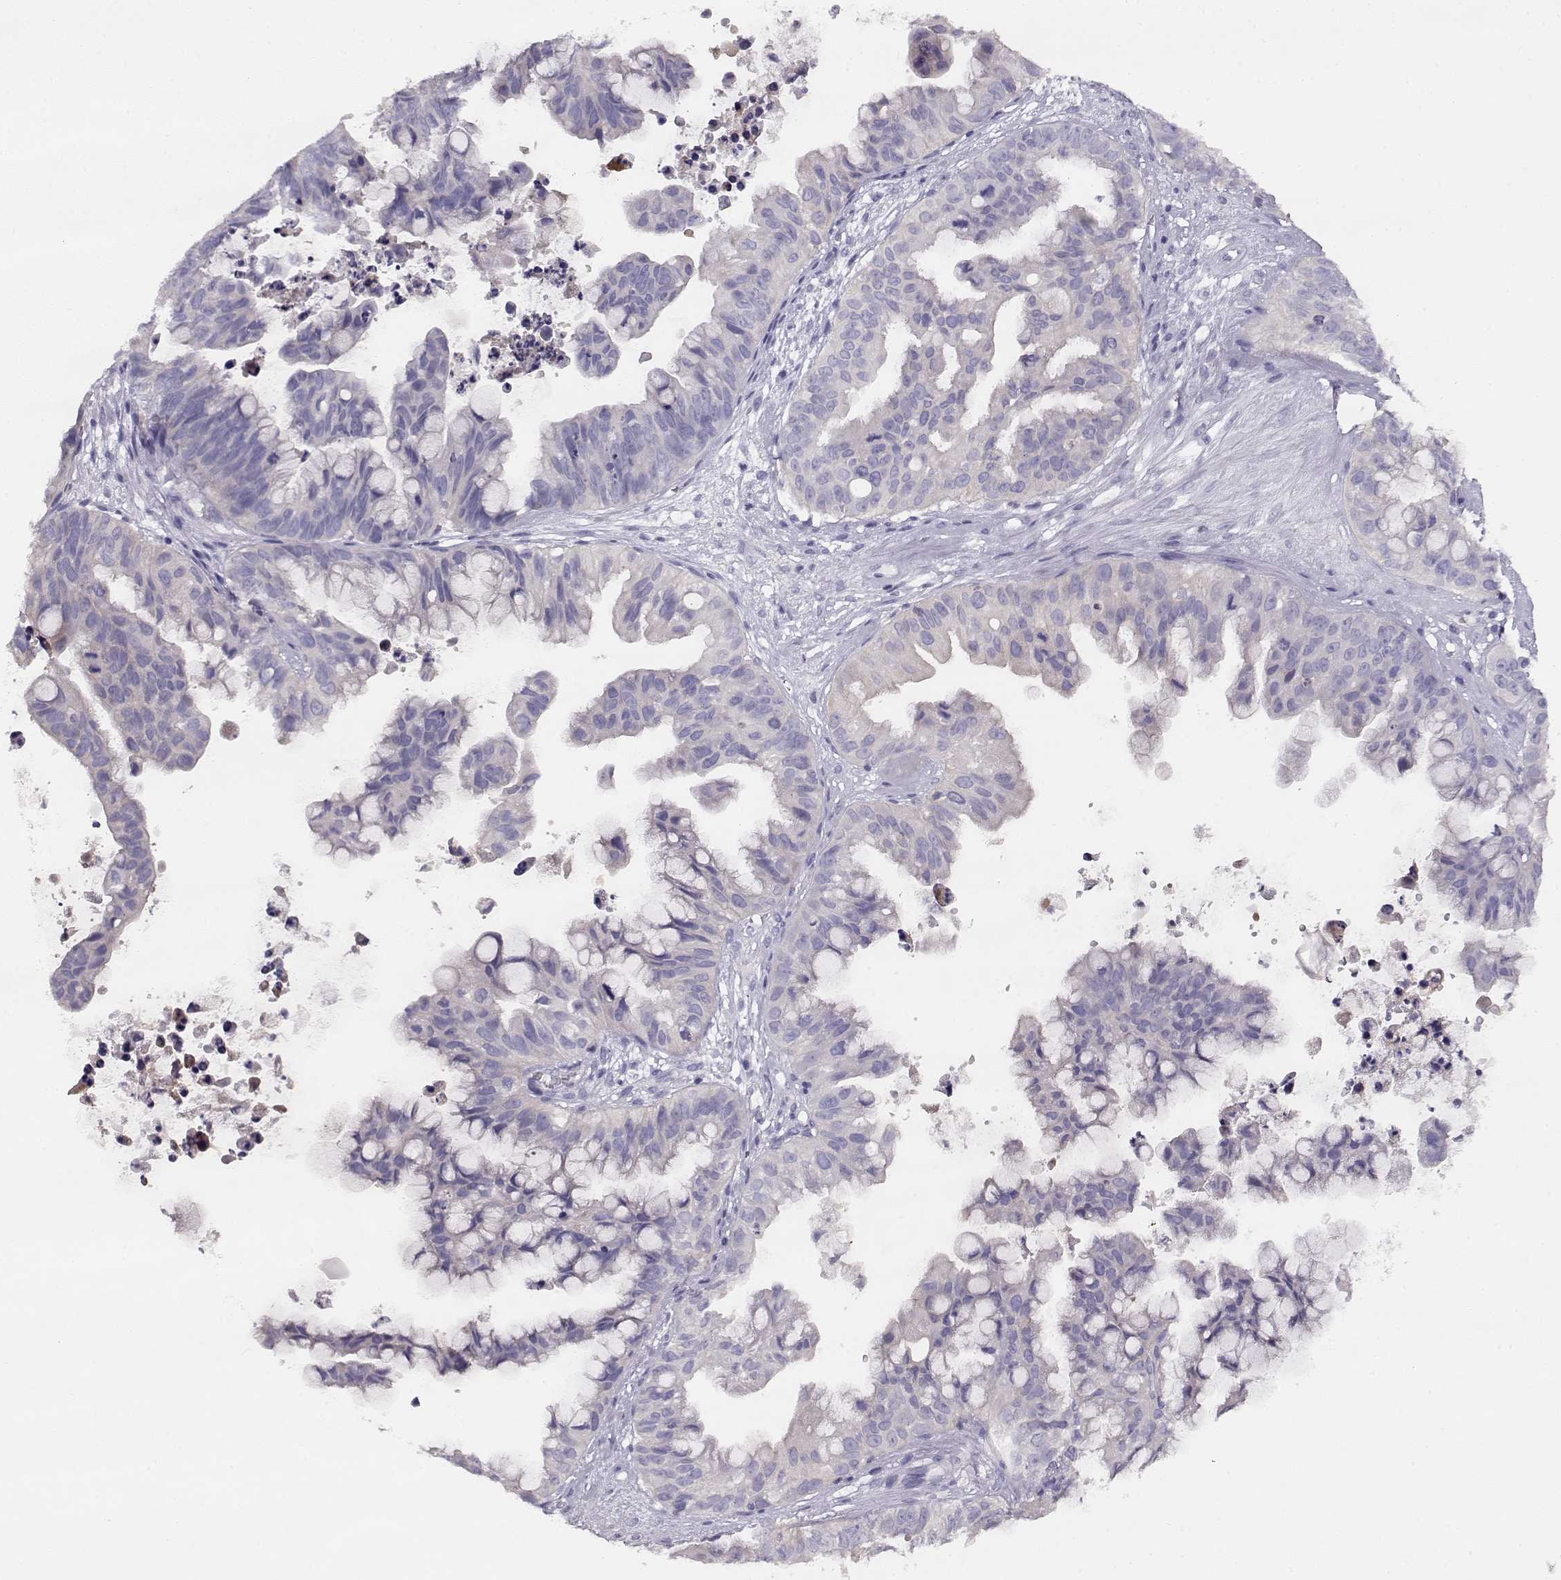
{"staining": {"intensity": "negative", "quantity": "none", "location": "none"}, "tissue": "ovarian cancer", "cell_type": "Tumor cells", "image_type": "cancer", "snomed": [{"axis": "morphology", "description": "Cystadenocarcinoma, mucinous, NOS"}, {"axis": "topography", "description": "Ovary"}], "caption": "IHC photomicrograph of neoplastic tissue: ovarian cancer (mucinous cystadenocarcinoma) stained with DAB demonstrates no significant protein positivity in tumor cells.", "gene": "NDRG4", "patient": {"sex": "female", "age": 76}}